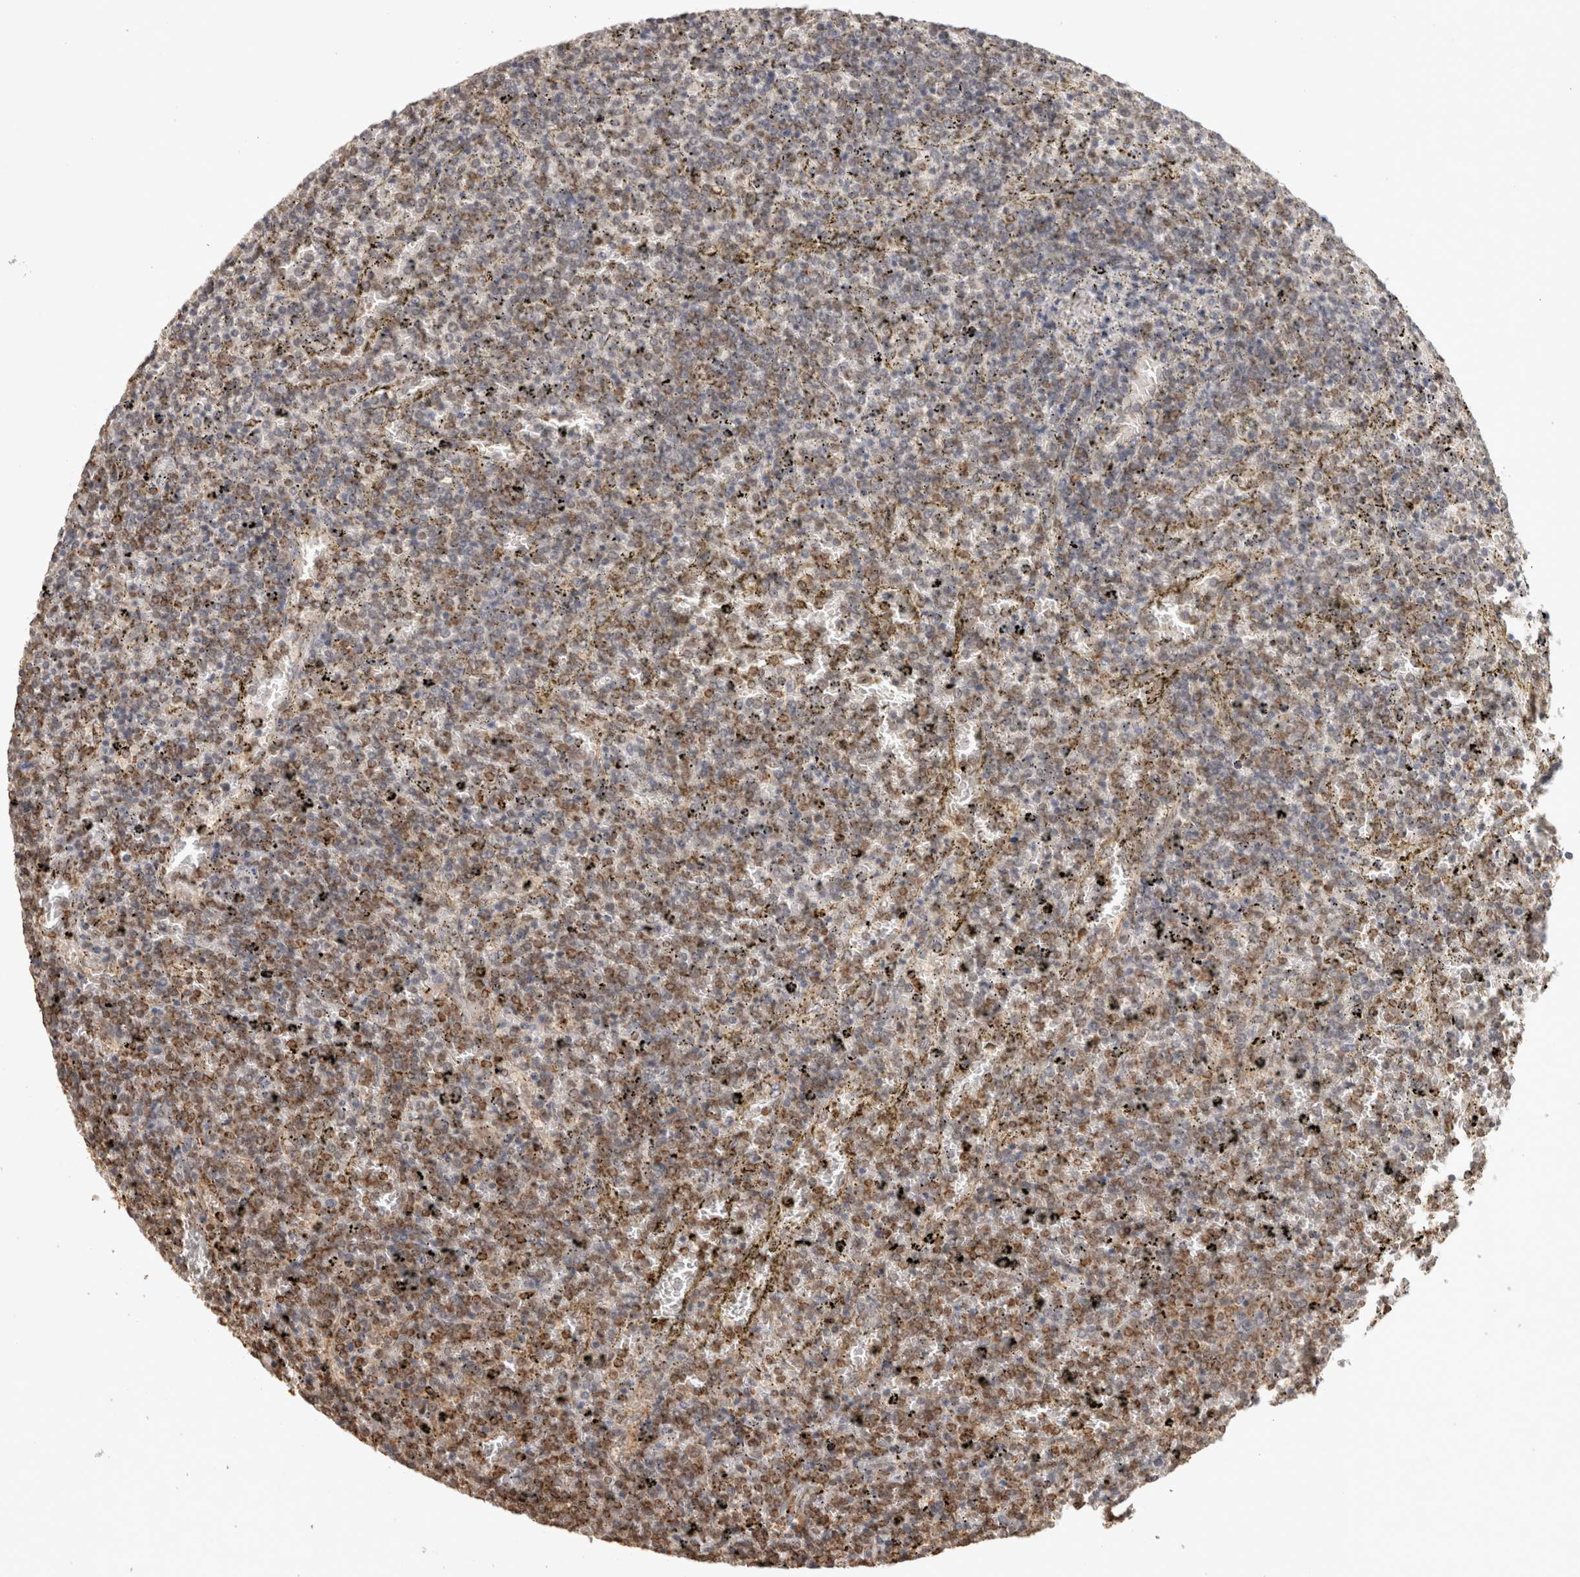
{"staining": {"intensity": "moderate", "quantity": ">75%", "location": "cytoplasmic/membranous"}, "tissue": "lymphoma", "cell_type": "Tumor cells", "image_type": "cancer", "snomed": [{"axis": "morphology", "description": "Malignant lymphoma, non-Hodgkin's type, Low grade"}, {"axis": "topography", "description": "Spleen"}], "caption": "Moderate cytoplasmic/membranous positivity for a protein is identified in approximately >75% of tumor cells of malignant lymphoma, non-Hodgkin's type (low-grade) using immunohistochemistry.", "gene": "BNIP3L", "patient": {"sex": "female", "age": 77}}